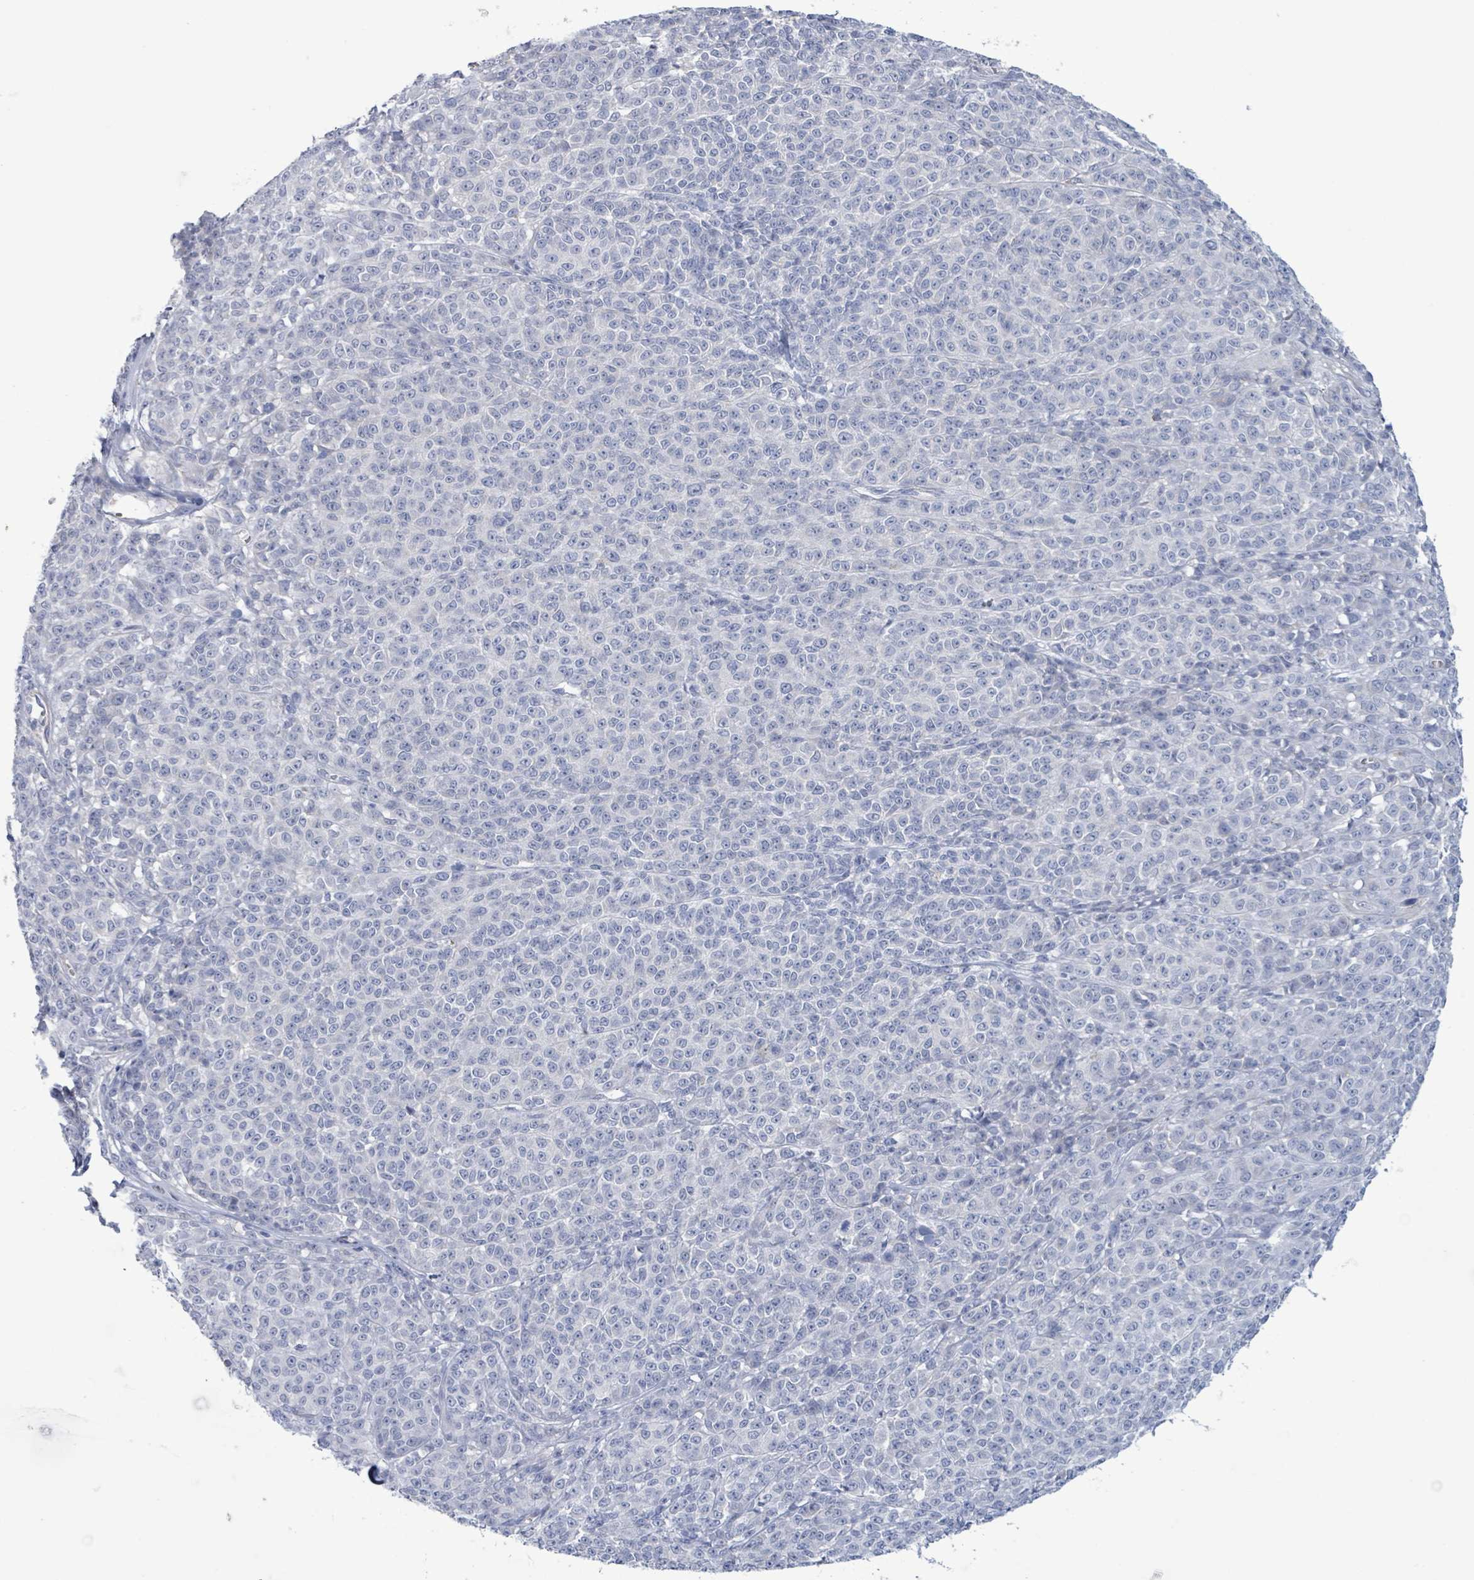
{"staining": {"intensity": "negative", "quantity": "none", "location": "none"}, "tissue": "melanoma", "cell_type": "Tumor cells", "image_type": "cancer", "snomed": [{"axis": "morphology", "description": "Normal tissue, NOS"}, {"axis": "morphology", "description": "Malignant melanoma, NOS"}, {"axis": "topography", "description": "Skin"}], "caption": "The photomicrograph demonstrates no significant expression in tumor cells of malignant melanoma.", "gene": "PKLR", "patient": {"sex": "female", "age": 34}}